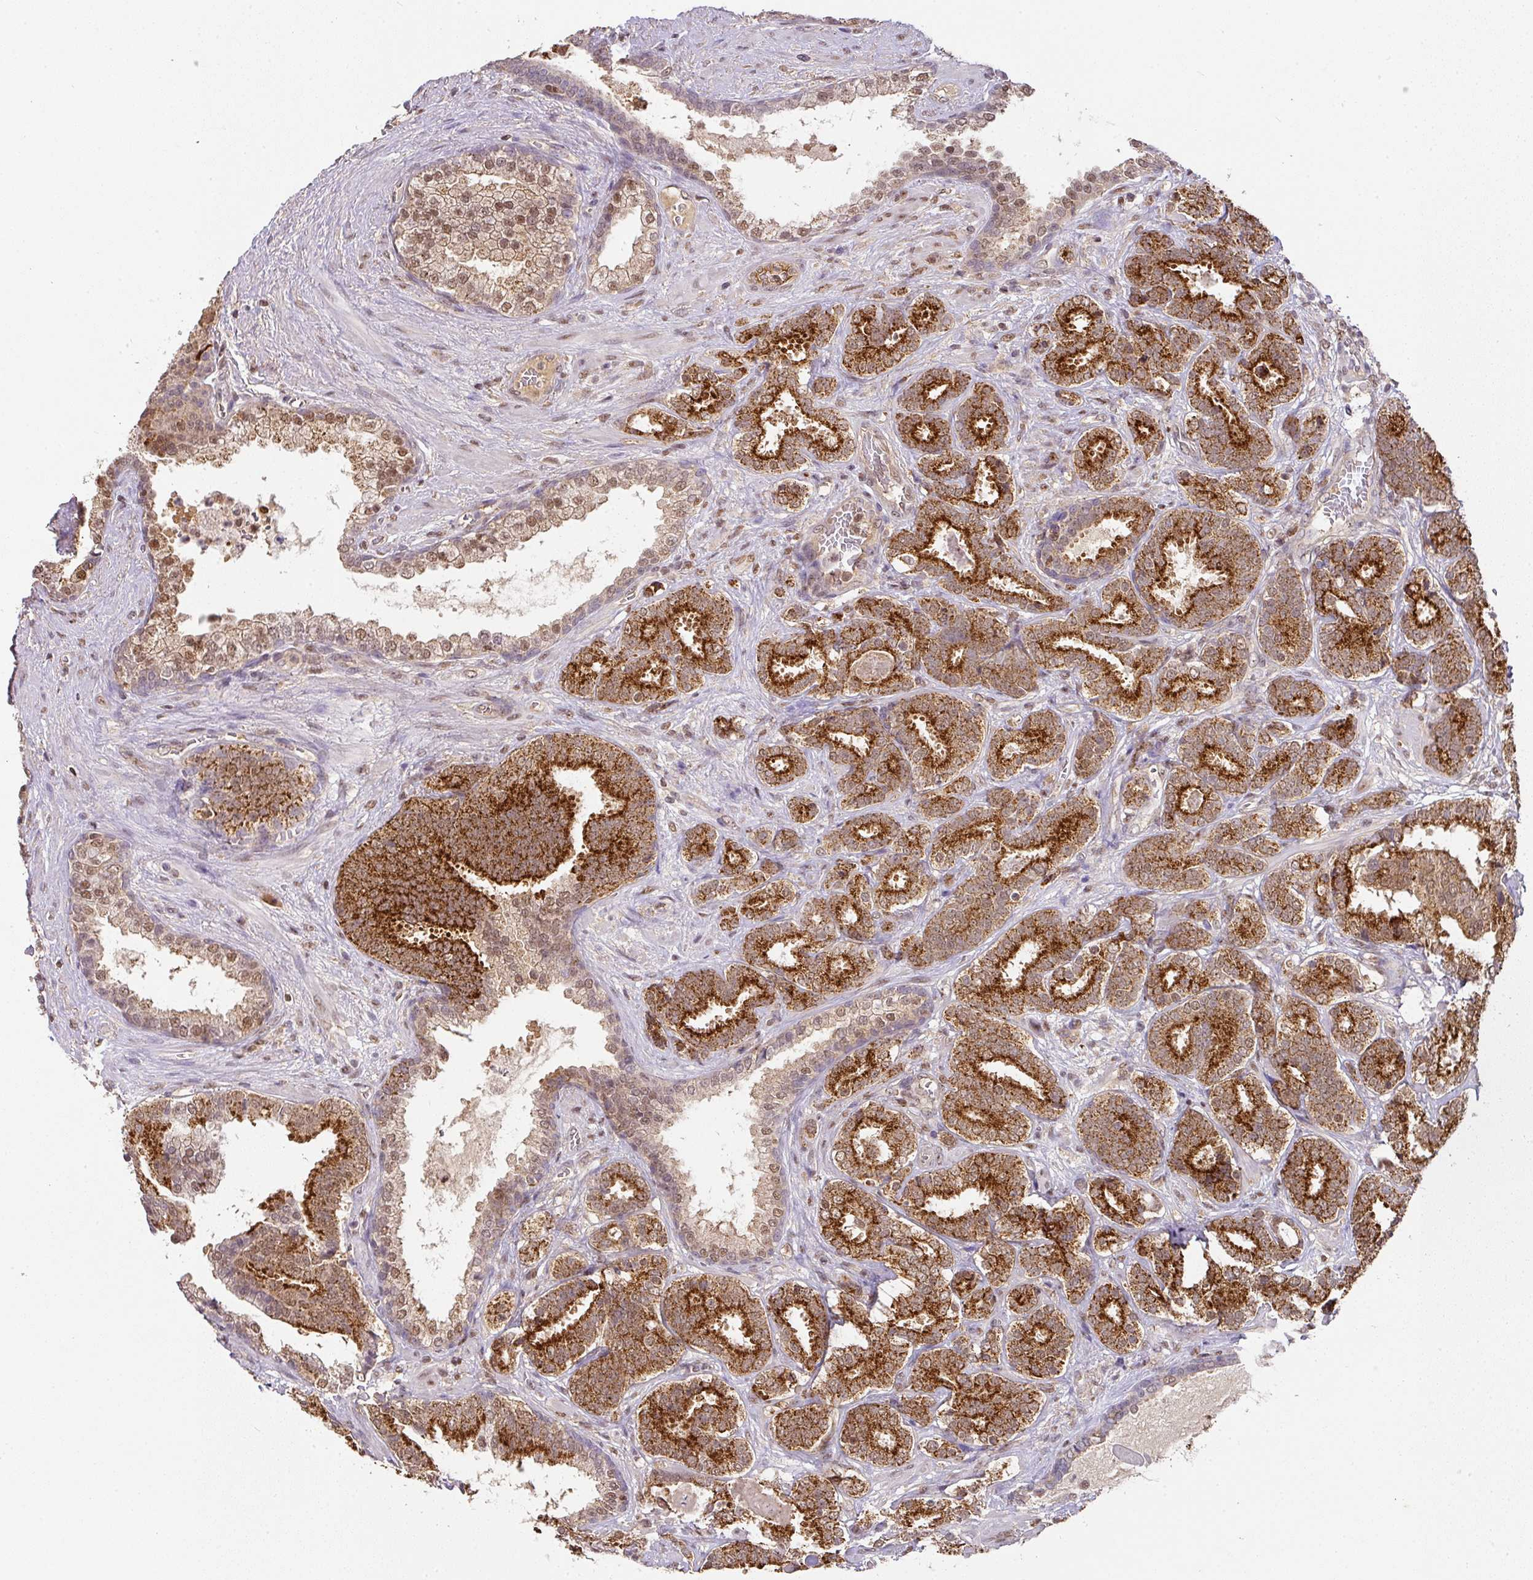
{"staining": {"intensity": "strong", "quantity": ">75%", "location": "cytoplasmic/membranous"}, "tissue": "prostate cancer", "cell_type": "Tumor cells", "image_type": "cancer", "snomed": [{"axis": "morphology", "description": "Adenocarcinoma, High grade"}, {"axis": "topography", "description": "Prostate"}], "caption": "Protein expression analysis of prostate cancer shows strong cytoplasmic/membranous positivity in approximately >75% of tumor cells.", "gene": "RANBP9", "patient": {"sex": "male", "age": 65}}